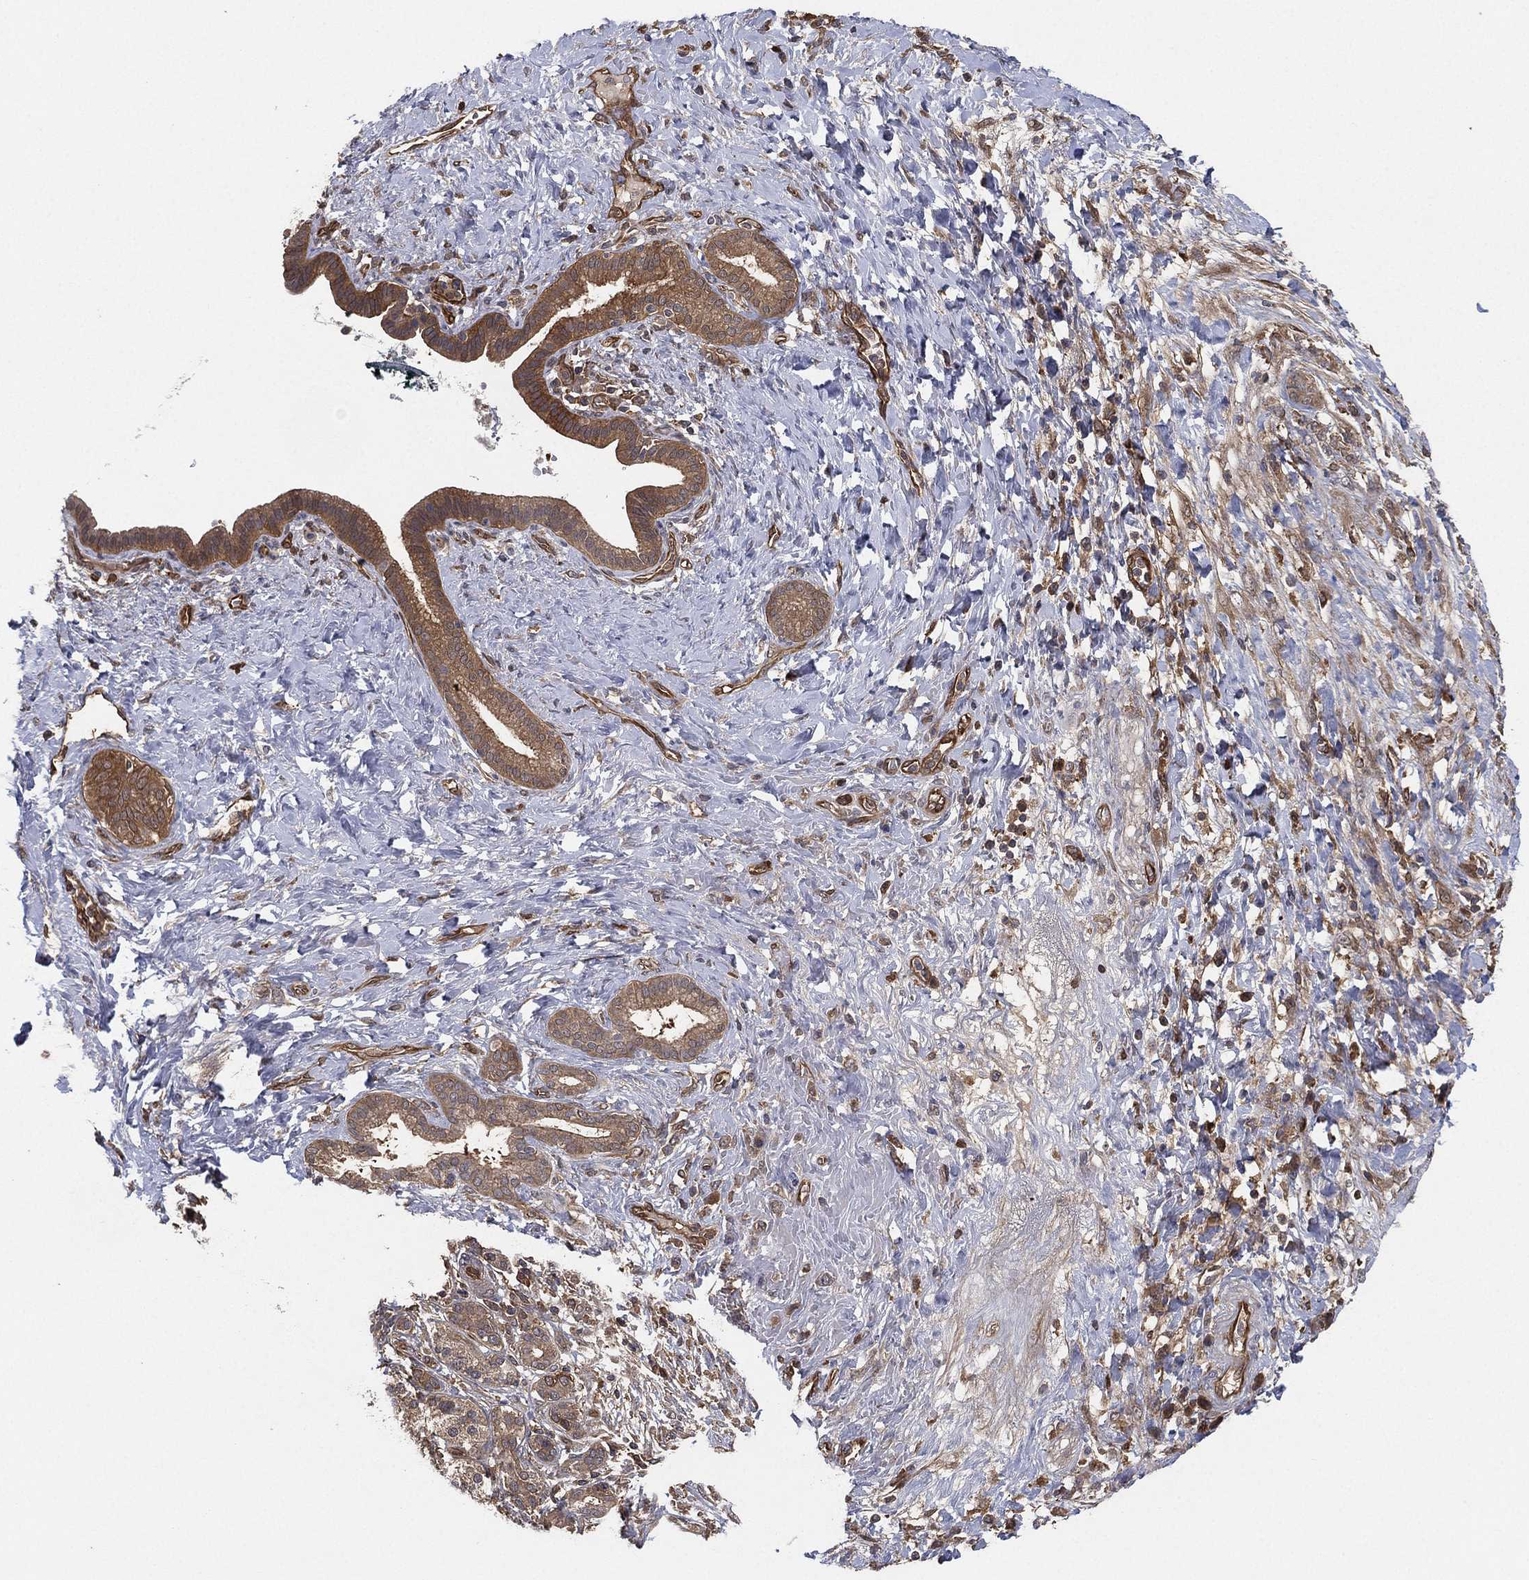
{"staining": {"intensity": "strong", "quantity": "25%-75%", "location": "cytoplasmic/membranous"}, "tissue": "pancreatic cancer", "cell_type": "Tumor cells", "image_type": "cancer", "snomed": [{"axis": "morphology", "description": "Adenocarcinoma, NOS"}, {"axis": "topography", "description": "Pancreas"}], "caption": "Human pancreatic adenocarcinoma stained with a brown dye exhibits strong cytoplasmic/membranous positive expression in approximately 25%-75% of tumor cells.", "gene": "PSMG4", "patient": {"sex": "male", "age": 44}}